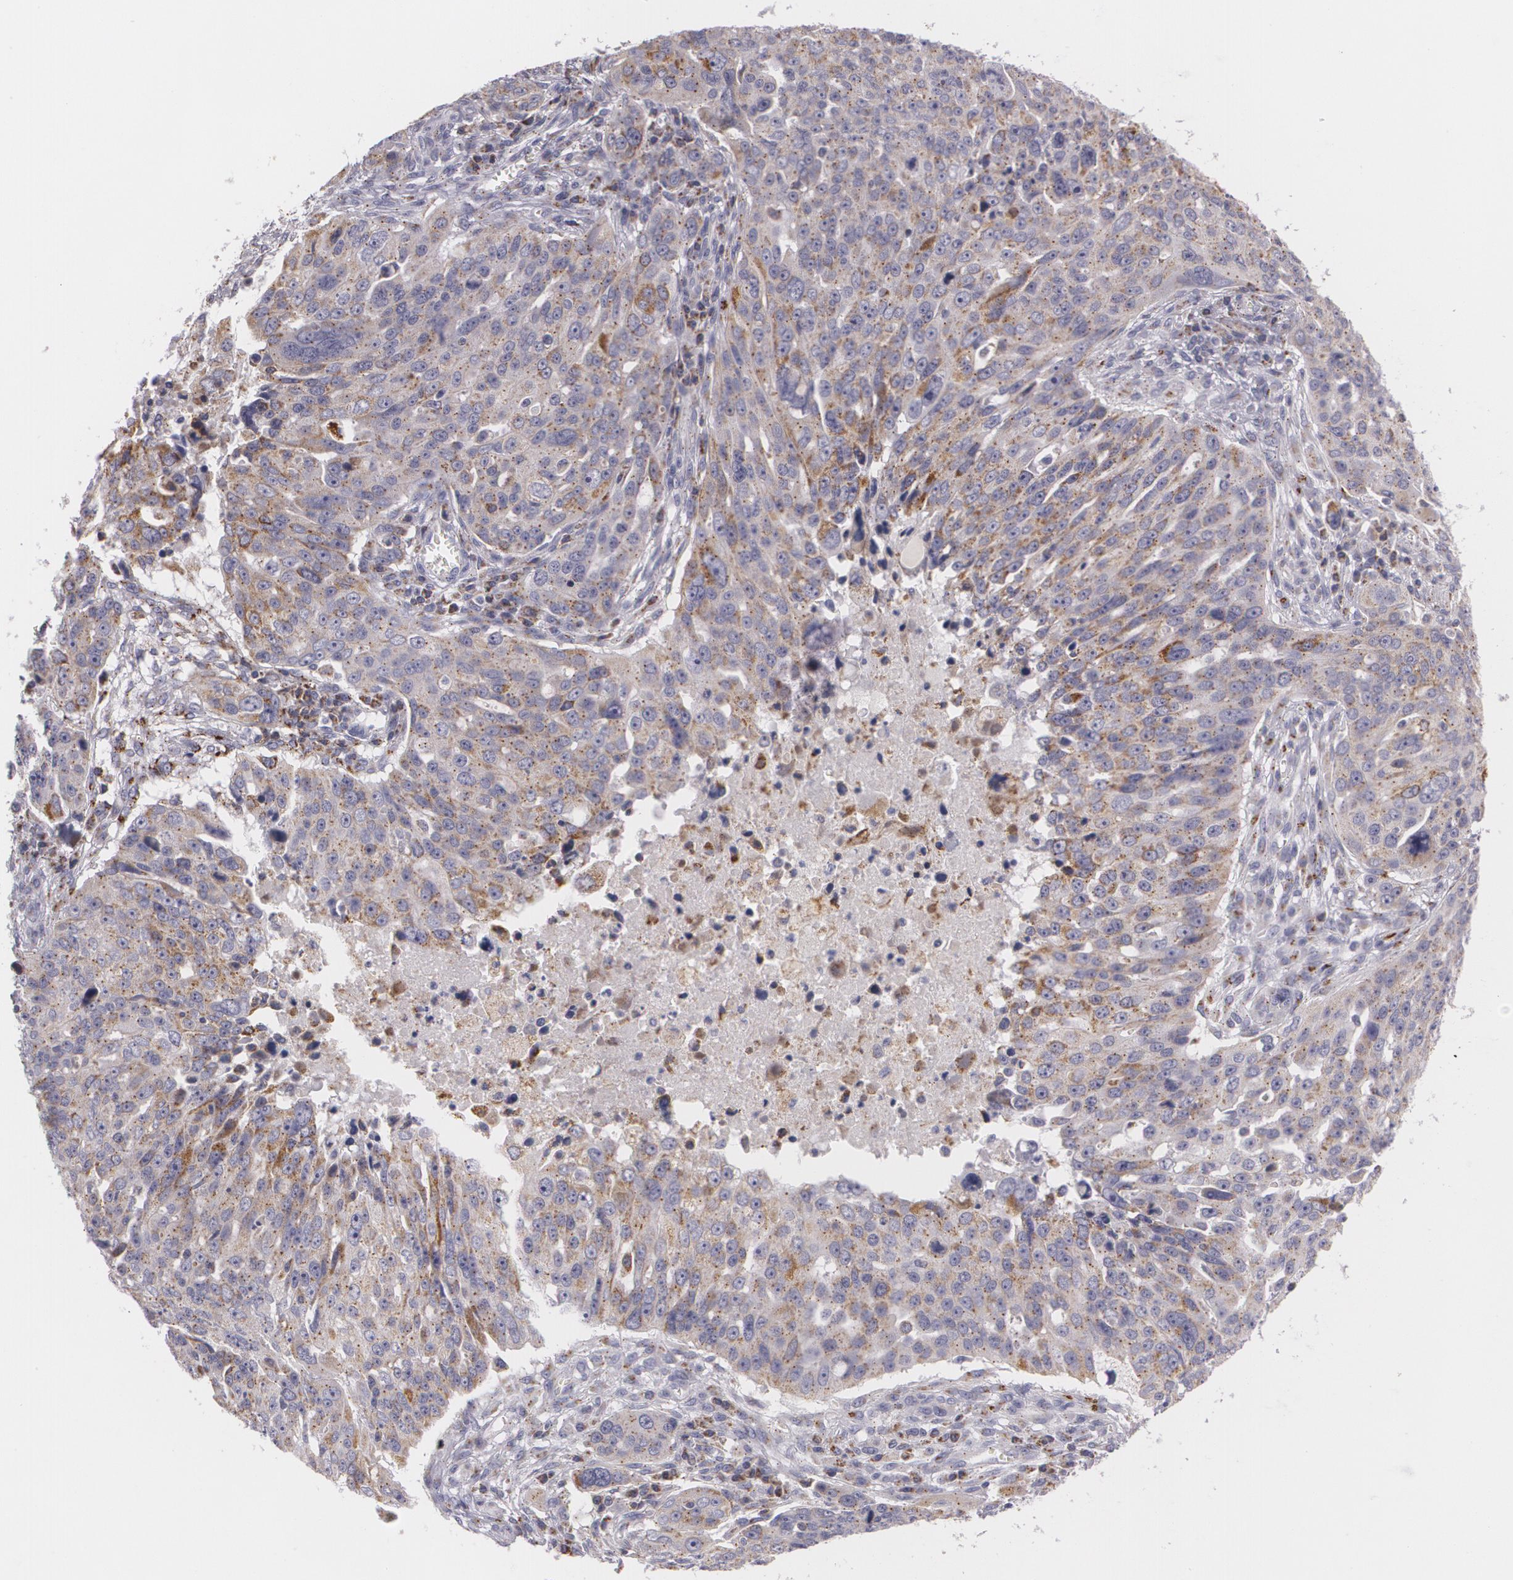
{"staining": {"intensity": "weak", "quantity": "25%-75%", "location": "cytoplasmic/membranous"}, "tissue": "ovarian cancer", "cell_type": "Tumor cells", "image_type": "cancer", "snomed": [{"axis": "morphology", "description": "Carcinoma, endometroid"}, {"axis": "topography", "description": "Ovary"}], "caption": "Ovarian cancer stained with a brown dye shows weak cytoplasmic/membranous positive positivity in approximately 25%-75% of tumor cells.", "gene": "CILK1", "patient": {"sex": "female", "age": 75}}